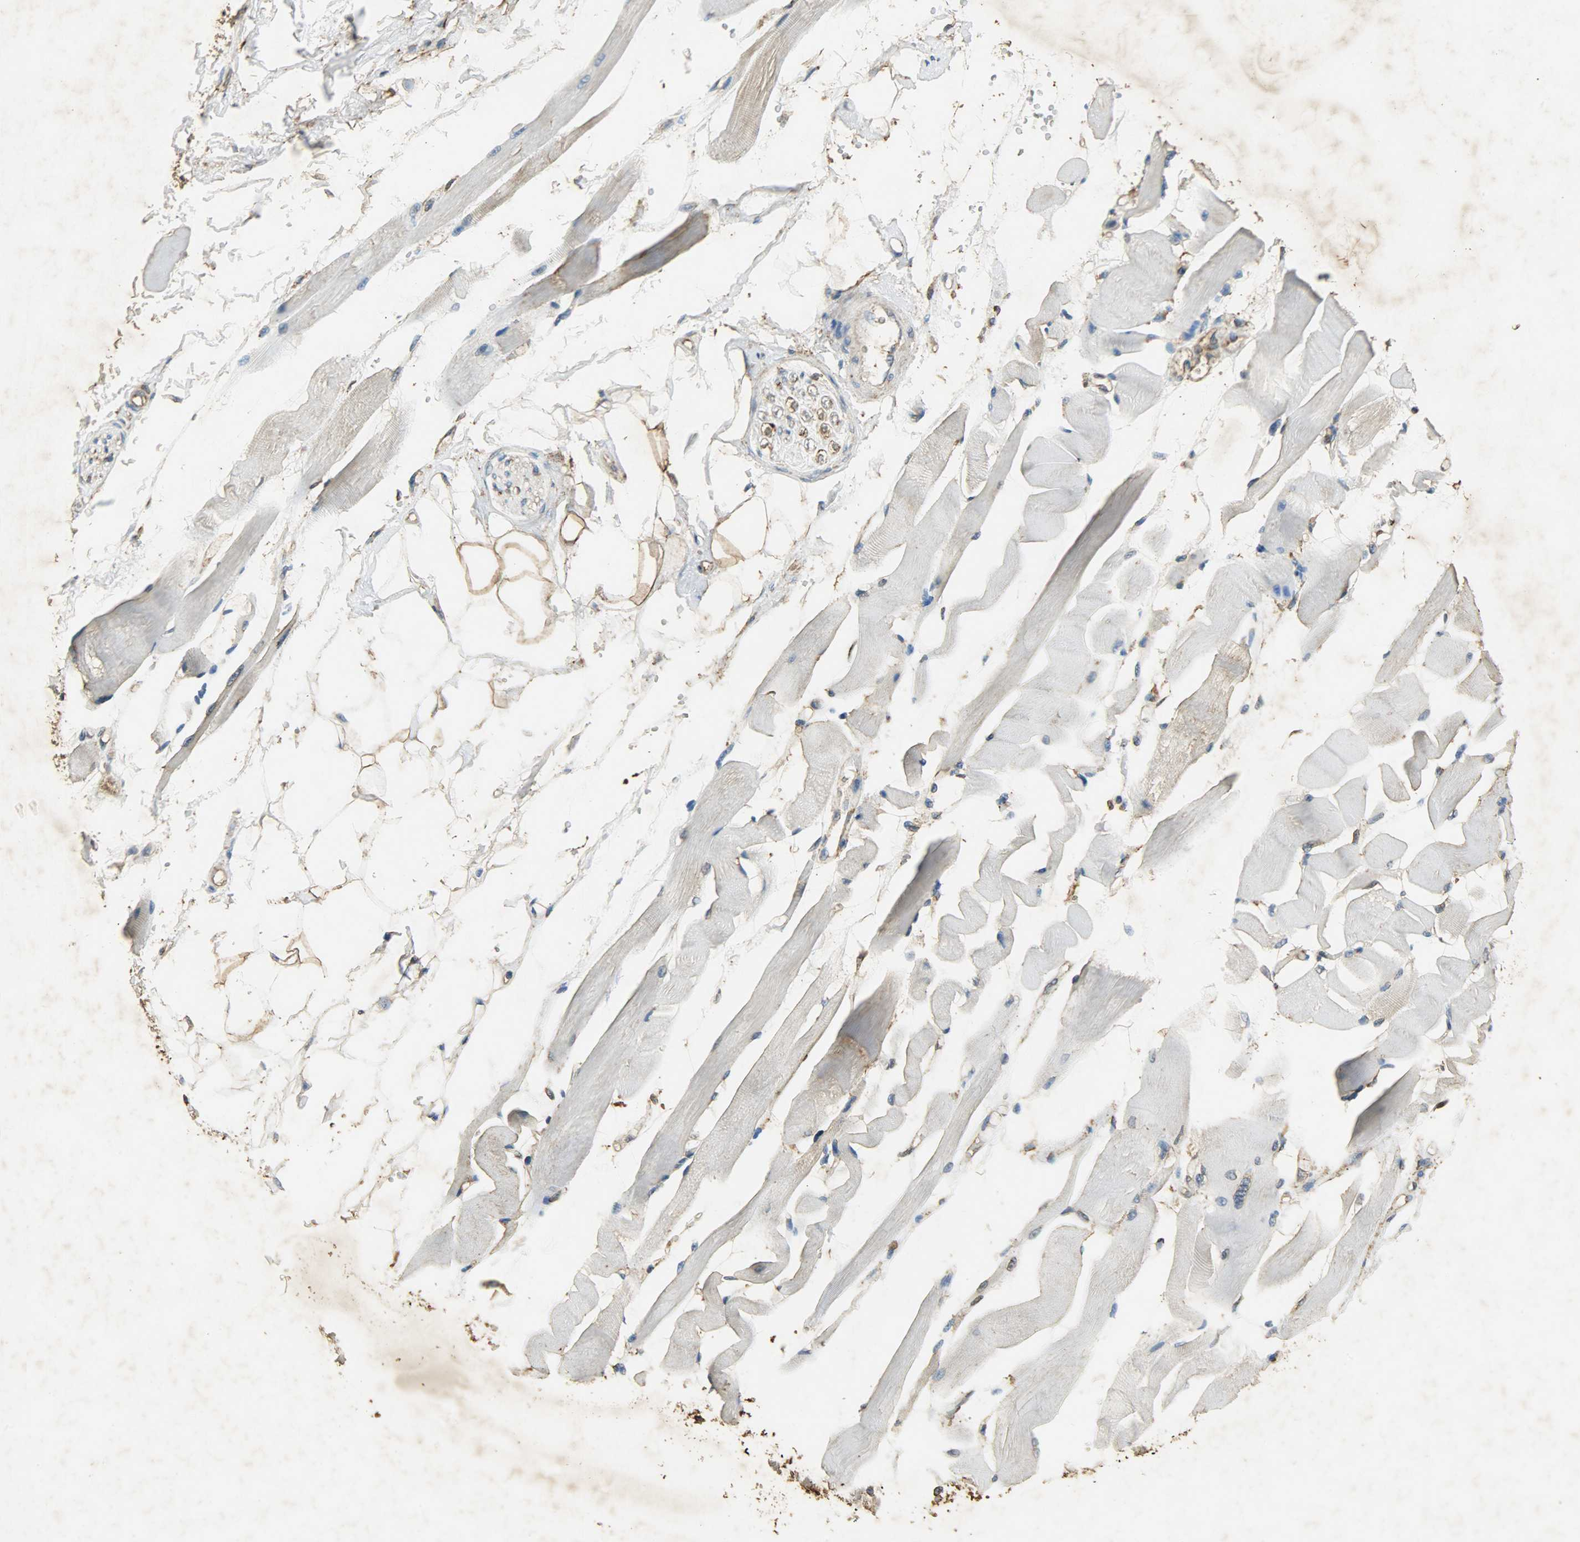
{"staining": {"intensity": "weak", "quantity": ">75%", "location": "cytoplasmic/membranous"}, "tissue": "skeletal muscle", "cell_type": "Myocytes", "image_type": "normal", "snomed": [{"axis": "morphology", "description": "Normal tissue, NOS"}, {"axis": "topography", "description": "Skeletal muscle"}, {"axis": "topography", "description": "Peripheral nerve tissue"}], "caption": "Protein expression analysis of benign skeletal muscle exhibits weak cytoplasmic/membranous staining in about >75% of myocytes. The staining was performed using DAB (3,3'-diaminobenzidine) to visualize the protein expression in brown, while the nuclei were stained in blue with hematoxylin (Magnification: 20x).", "gene": "HSP90B1", "patient": {"sex": "female", "age": 84}}